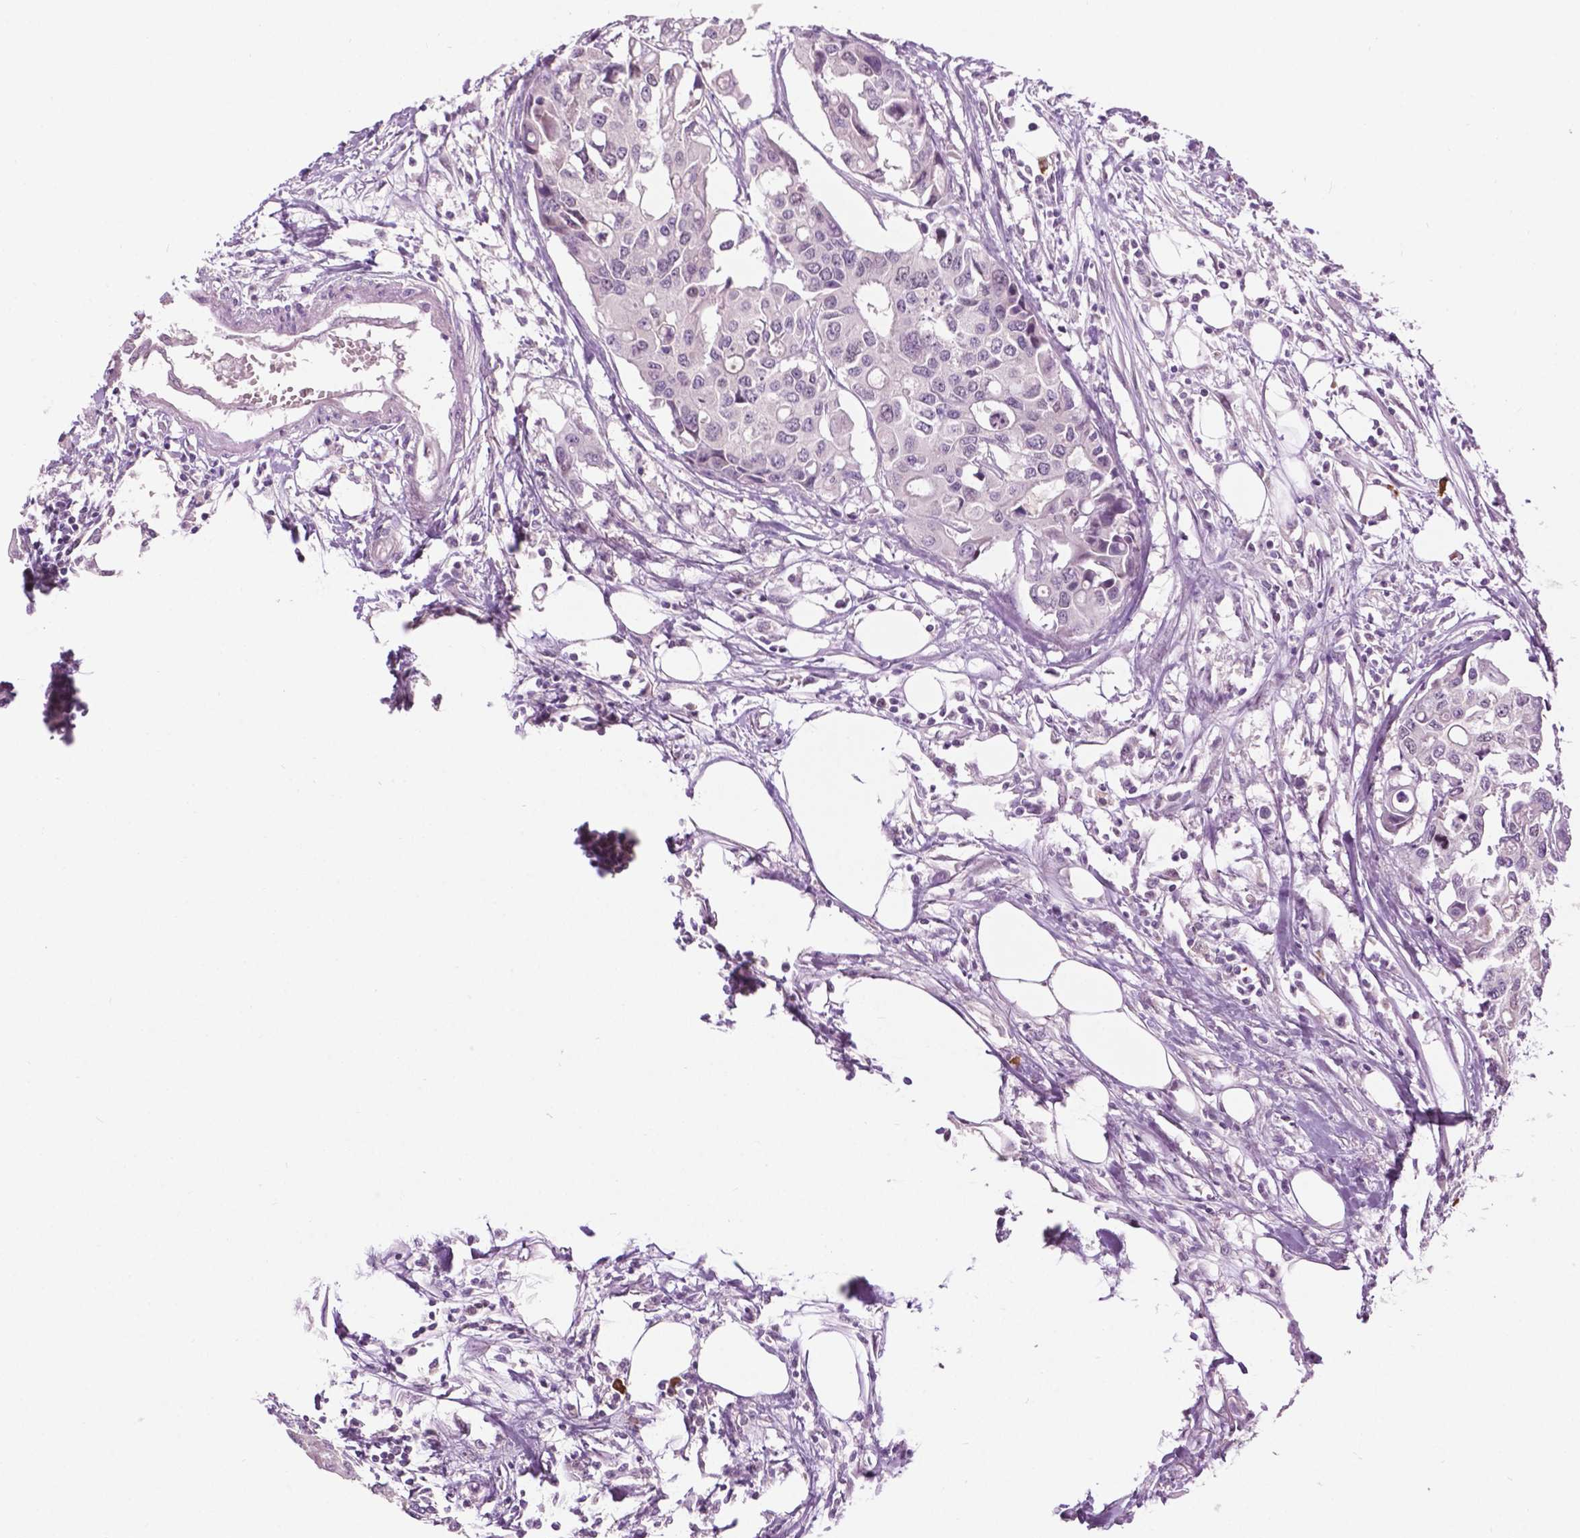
{"staining": {"intensity": "negative", "quantity": "none", "location": "none"}, "tissue": "colorectal cancer", "cell_type": "Tumor cells", "image_type": "cancer", "snomed": [{"axis": "morphology", "description": "Adenocarcinoma, NOS"}, {"axis": "topography", "description": "Colon"}], "caption": "Colorectal adenocarcinoma stained for a protein using IHC shows no positivity tumor cells.", "gene": "DENND4A", "patient": {"sex": "male", "age": 77}}